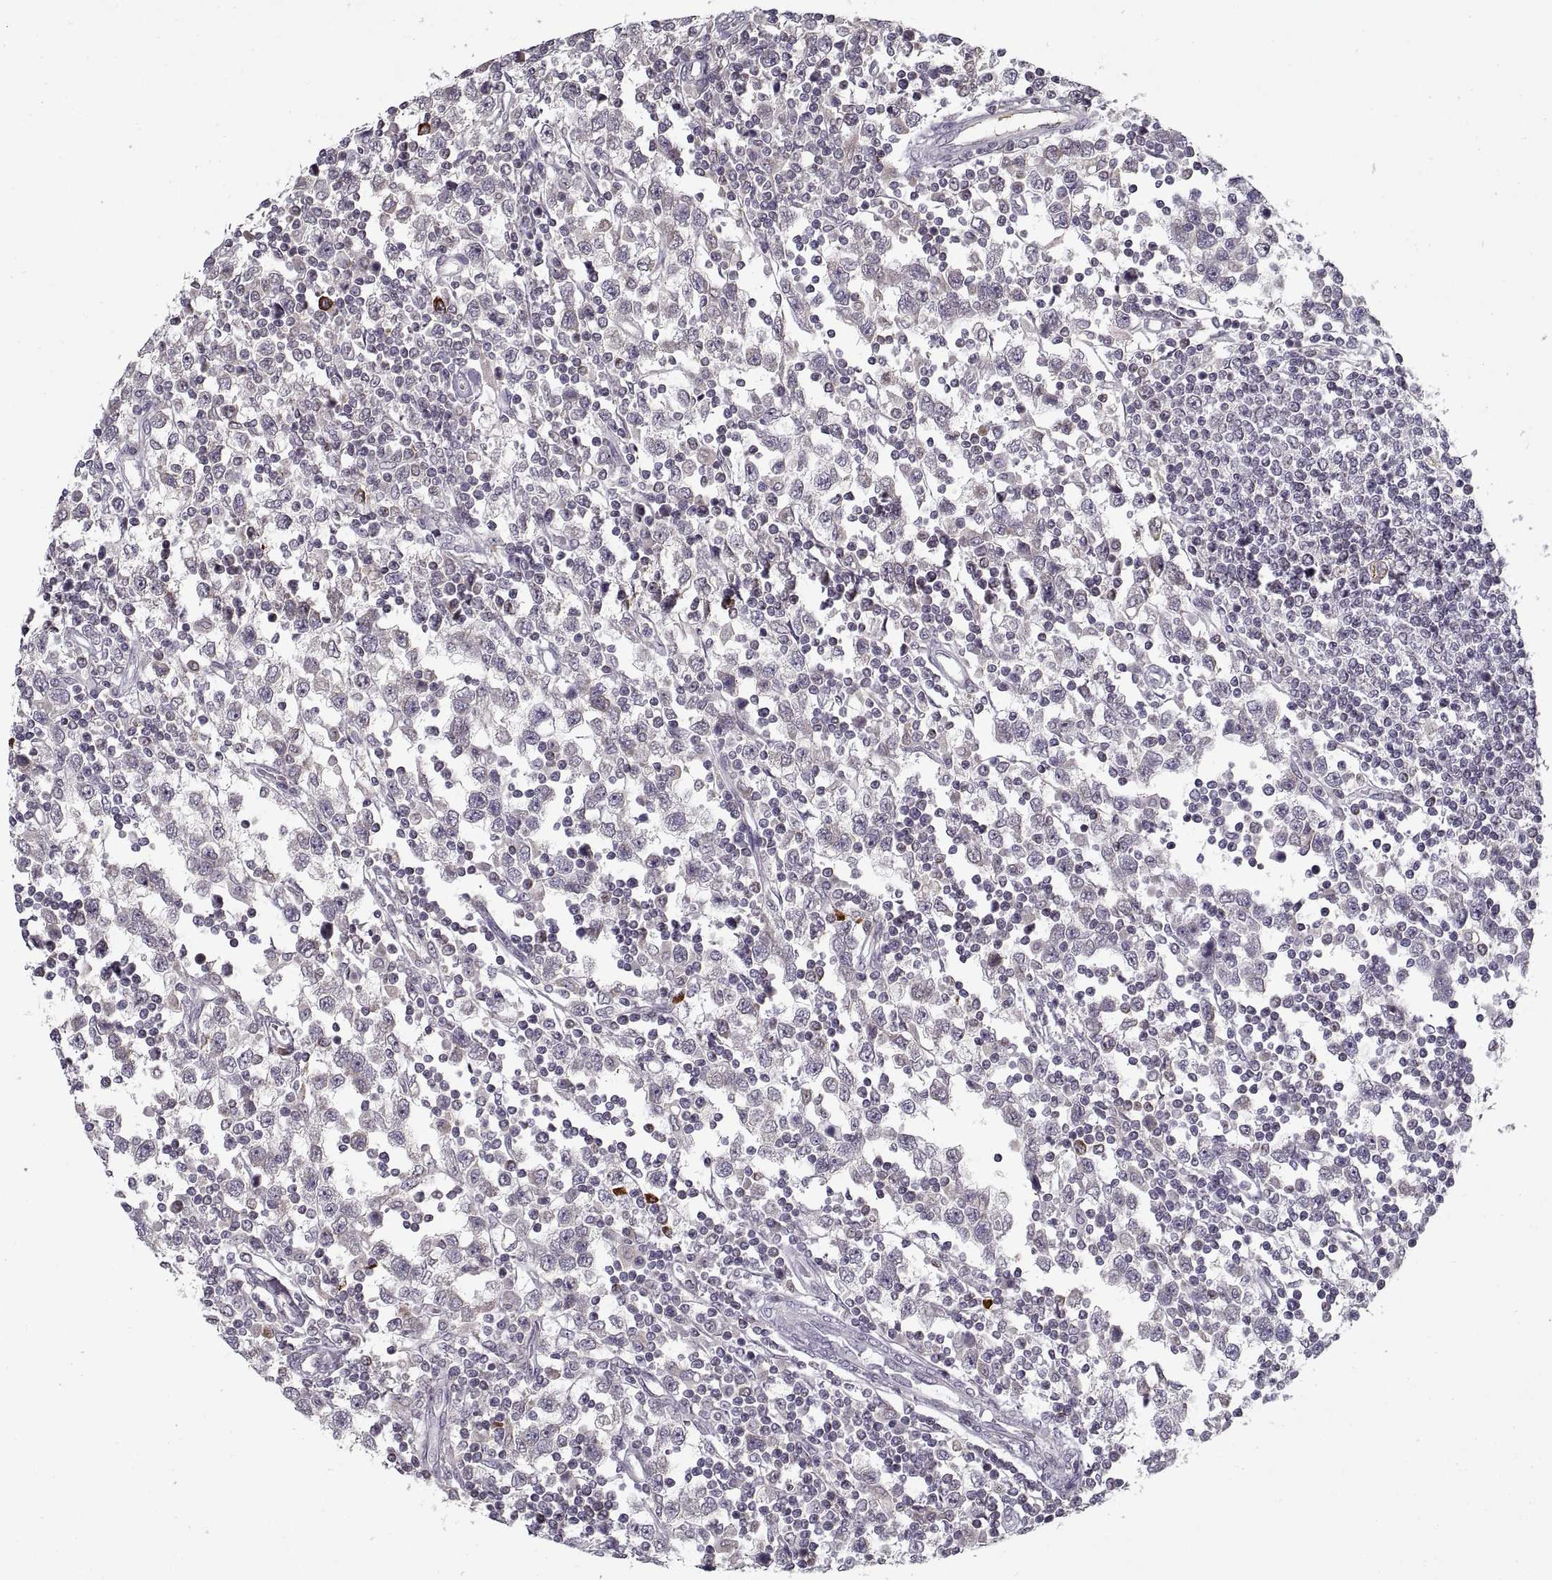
{"staining": {"intensity": "negative", "quantity": "none", "location": "none"}, "tissue": "testis cancer", "cell_type": "Tumor cells", "image_type": "cancer", "snomed": [{"axis": "morphology", "description": "Seminoma, NOS"}, {"axis": "topography", "description": "Testis"}], "caption": "The immunohistochemistry micrograph has no significant positivity in tumor cells of testis seminoma tissue.", "gene": "GAD2", "patient": {"sex": "male", "age": 34}}